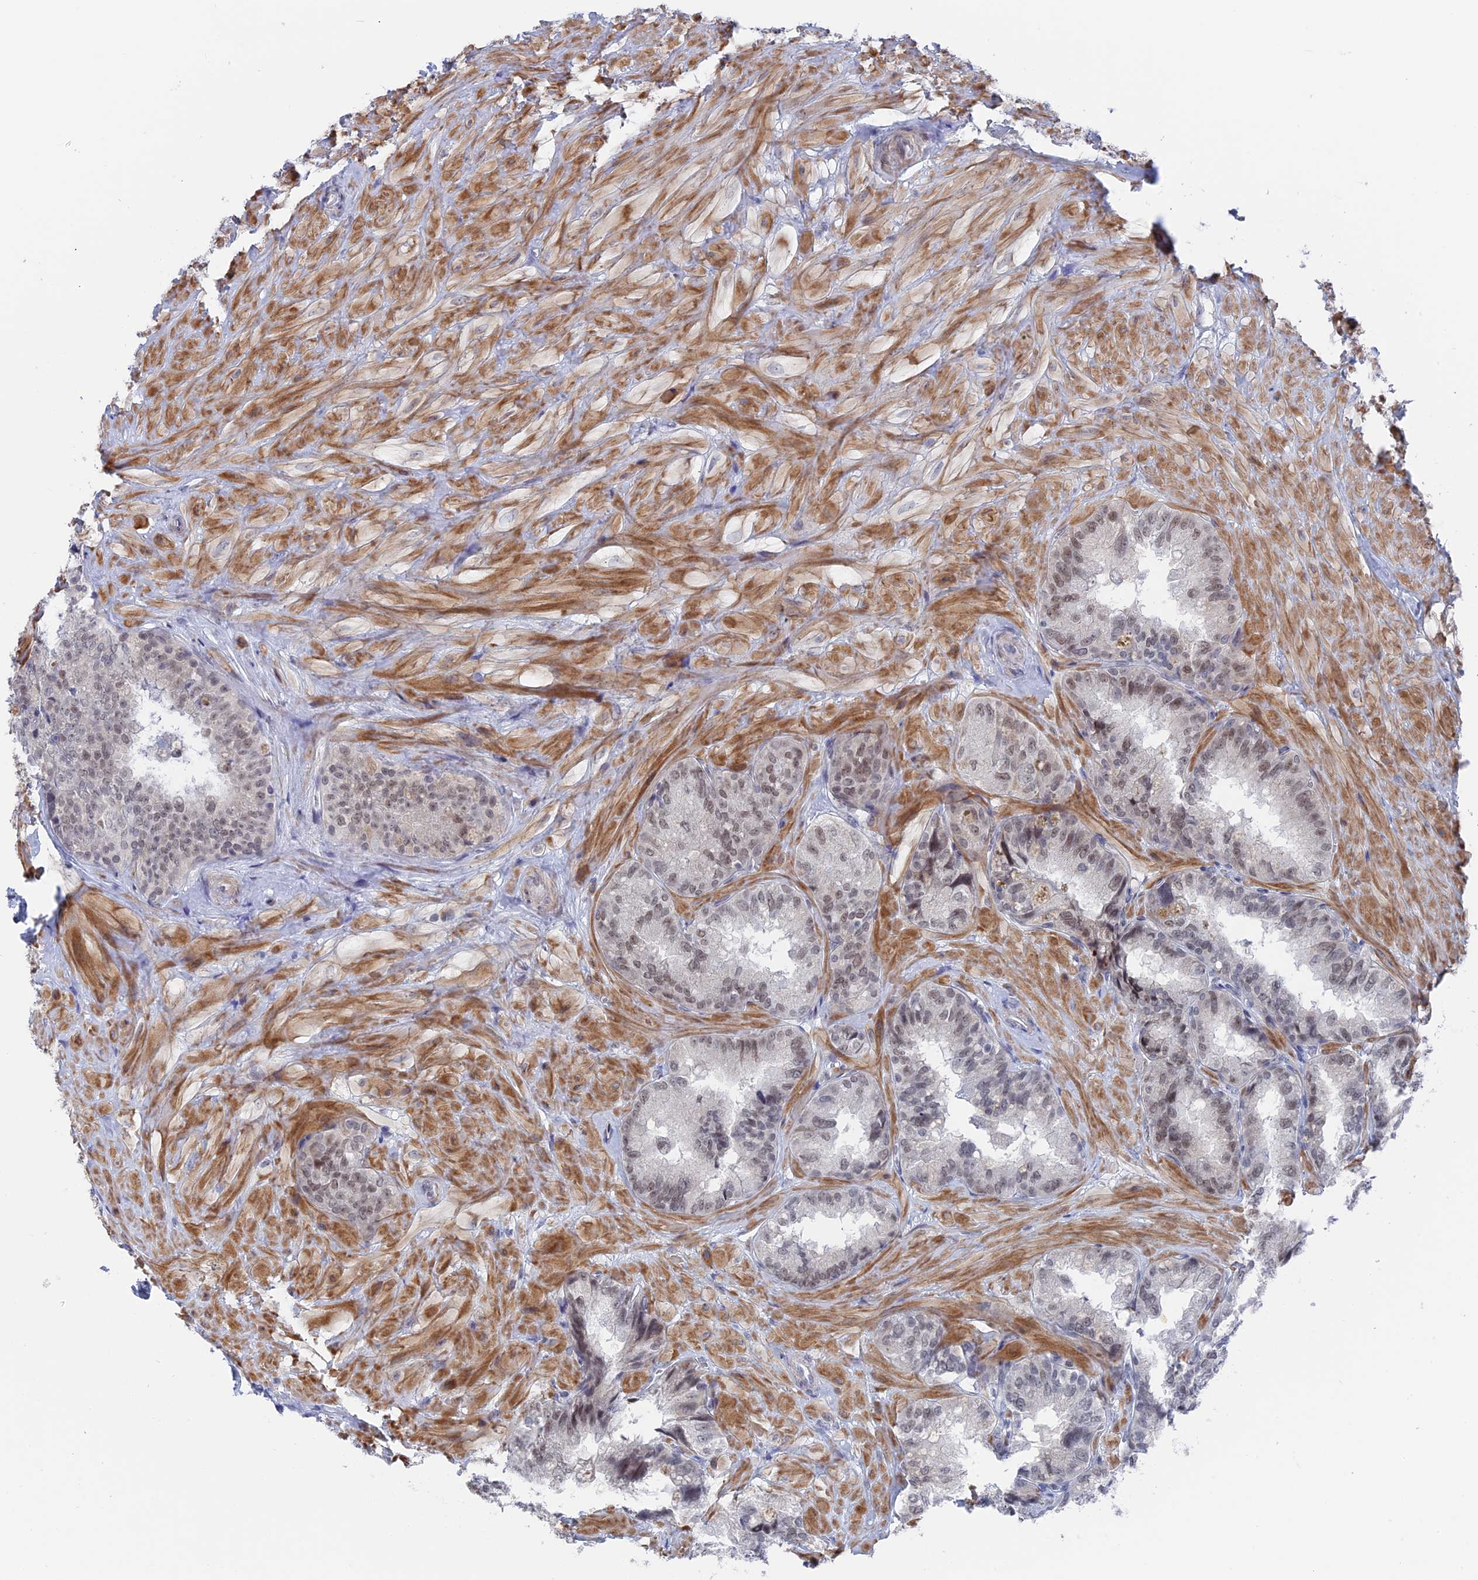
{"staining": {"intensity": "weak", "quantity": "25%-75%", "location": "nuclear"}, "tissue": "seminal vesicle", "cell_type": "Glandular cells", "image_type": "normal", "snomed": [{"axis": "morphology", "description": "Normal tissue, NOS"}, {"axis": "topography", "description": "Prostate and seminal vesicle, NOS"}, {"axis": "topography", "description": "Prostate"}, {"axis": "topography", "description": "Seminal veicle"}], "caption": "A brown stain shows weak nuclear positivity of a protein in glandular cells of benign human seminal vesicle.", "gene": "BRD2", "patient": {"sex": "male", "age": 67}}